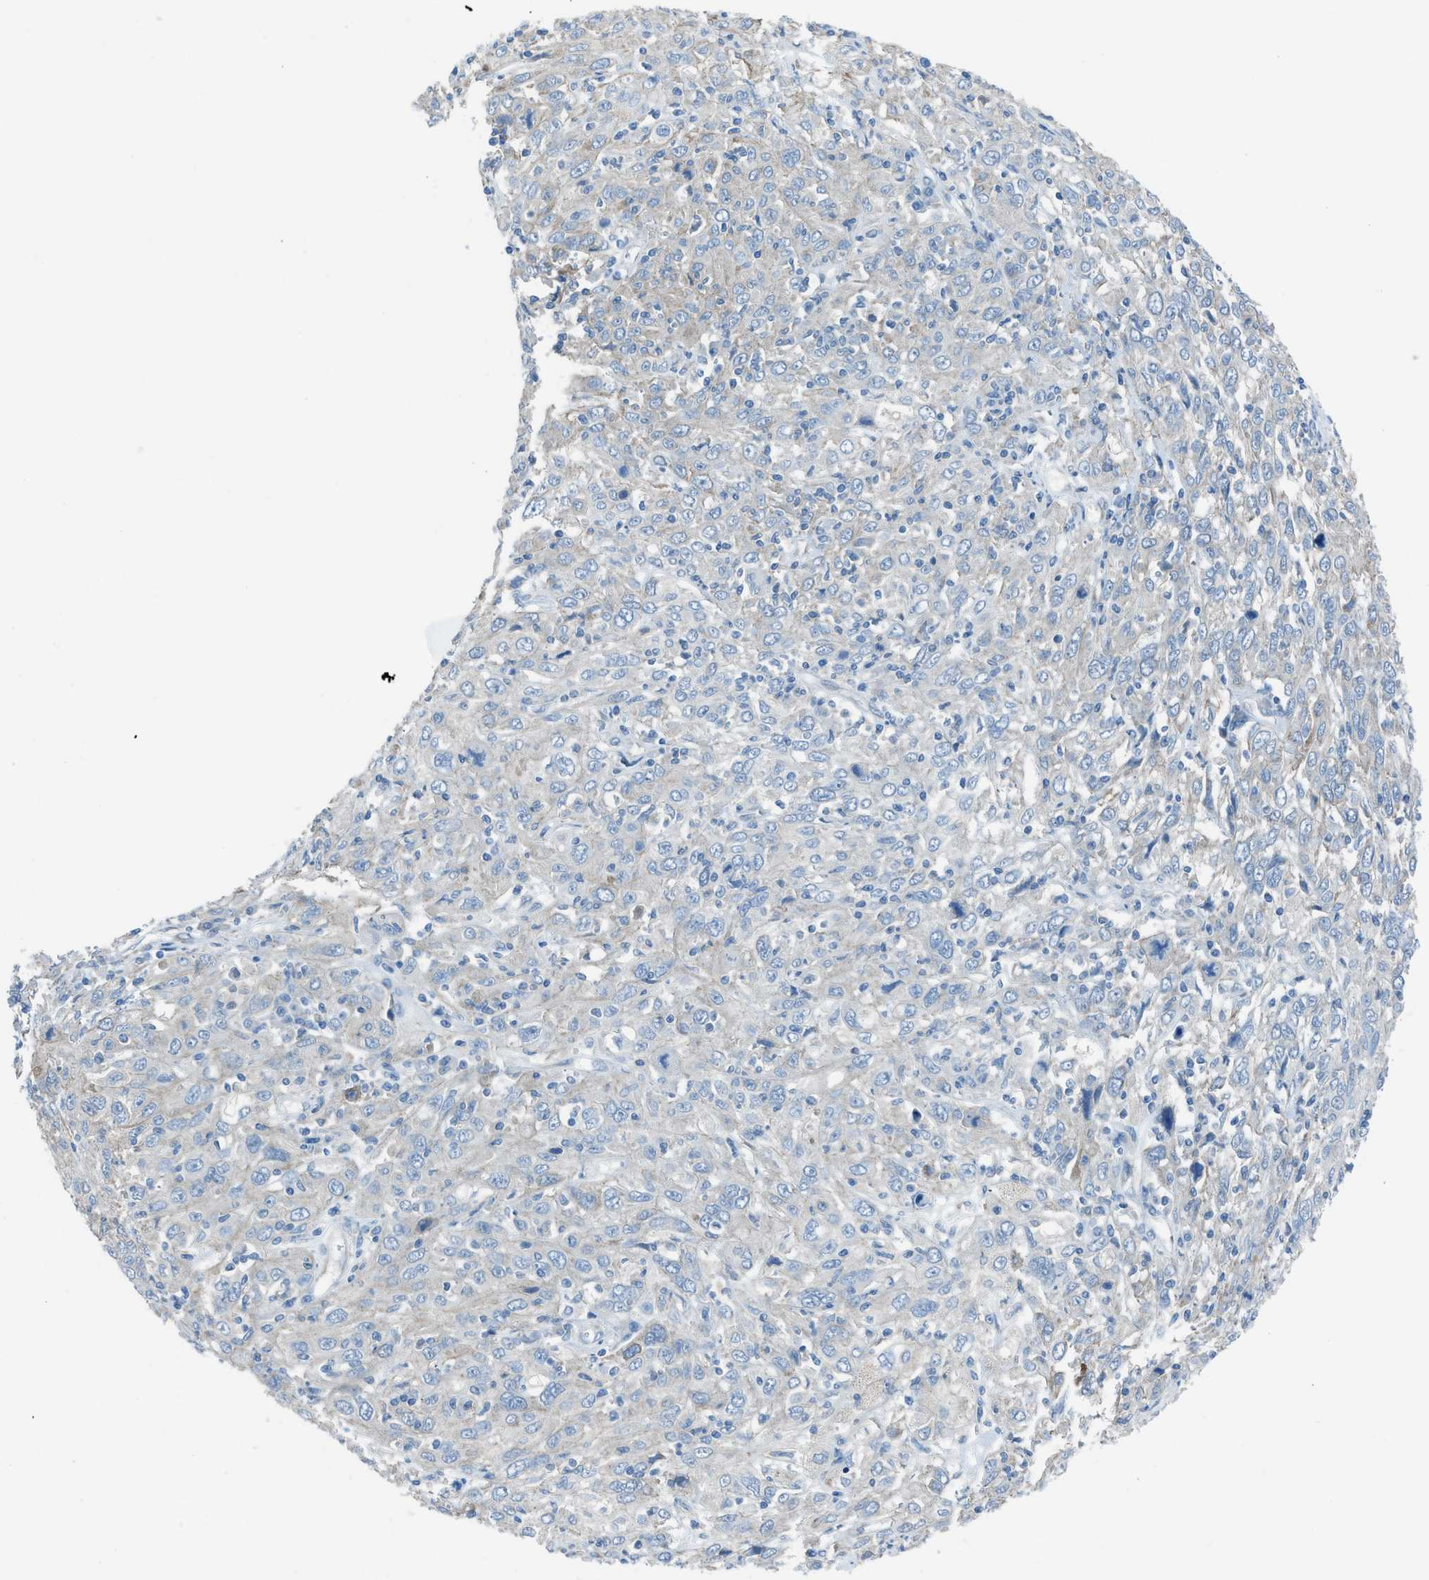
{"staining": {"intensity": "negative", "quantity": "none", "location": "none"}, "tissue": "cervical cancer", "cell_type": "Tumor cells", "image_type": "cancer", "snomed": [{"axis": "morphology", "description": "Squamous cell carcinoma, NOS"}, {"axis": "topography", "description": "Cervix"}], "caption": "Tumor cells are negative for brown protein staining in cervical cancer (squamous cell carcinoma). (DAB (3,3'-diaminobenzidine) immunohistochemistry (IHC) with hematoxylin counter stain).", "gene": "PRKN", "patient": {"sex": "female", "age": 46}}